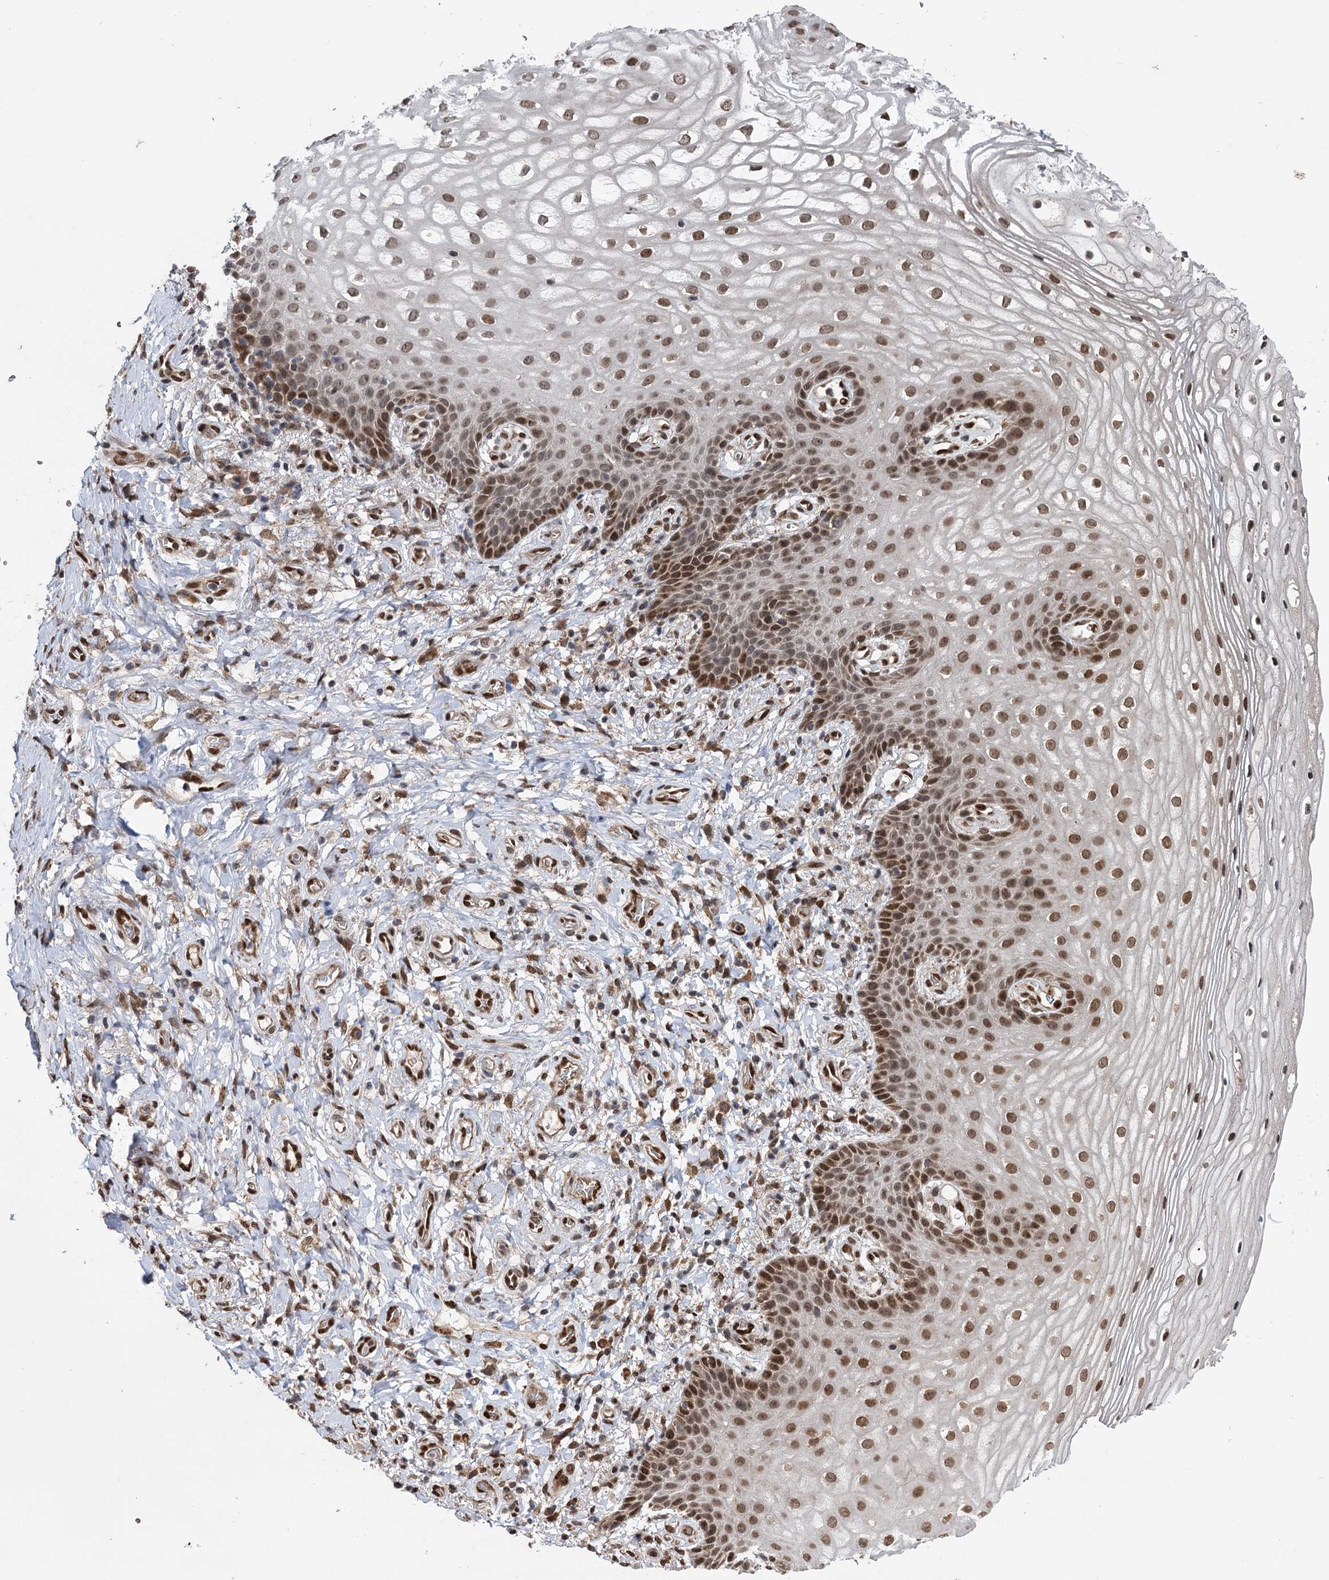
{"staining": {"intensity": "moderate", "quantity": ">75%", "location": "nuclear"}, "tissue": "vagina", "cell_type": "Squamous epithelial cells", "image_type": "normal", "snomed": [{"axis": "morphology", "description": "Normal tissue, NOS"}, {"axis": "topography", "description": "Vagina"}], "caption": "Protein staining by IHC demonstrates moderate nuclear expression in approximately >75% of squamous epithelial cells in normal vagina. (DAB (3,3'-diaminobenzidine) IHC, brown staining for protein, blue staining for nuclei).", "gene": "MESD", "patient": {"sex": "female", "age": 60}}